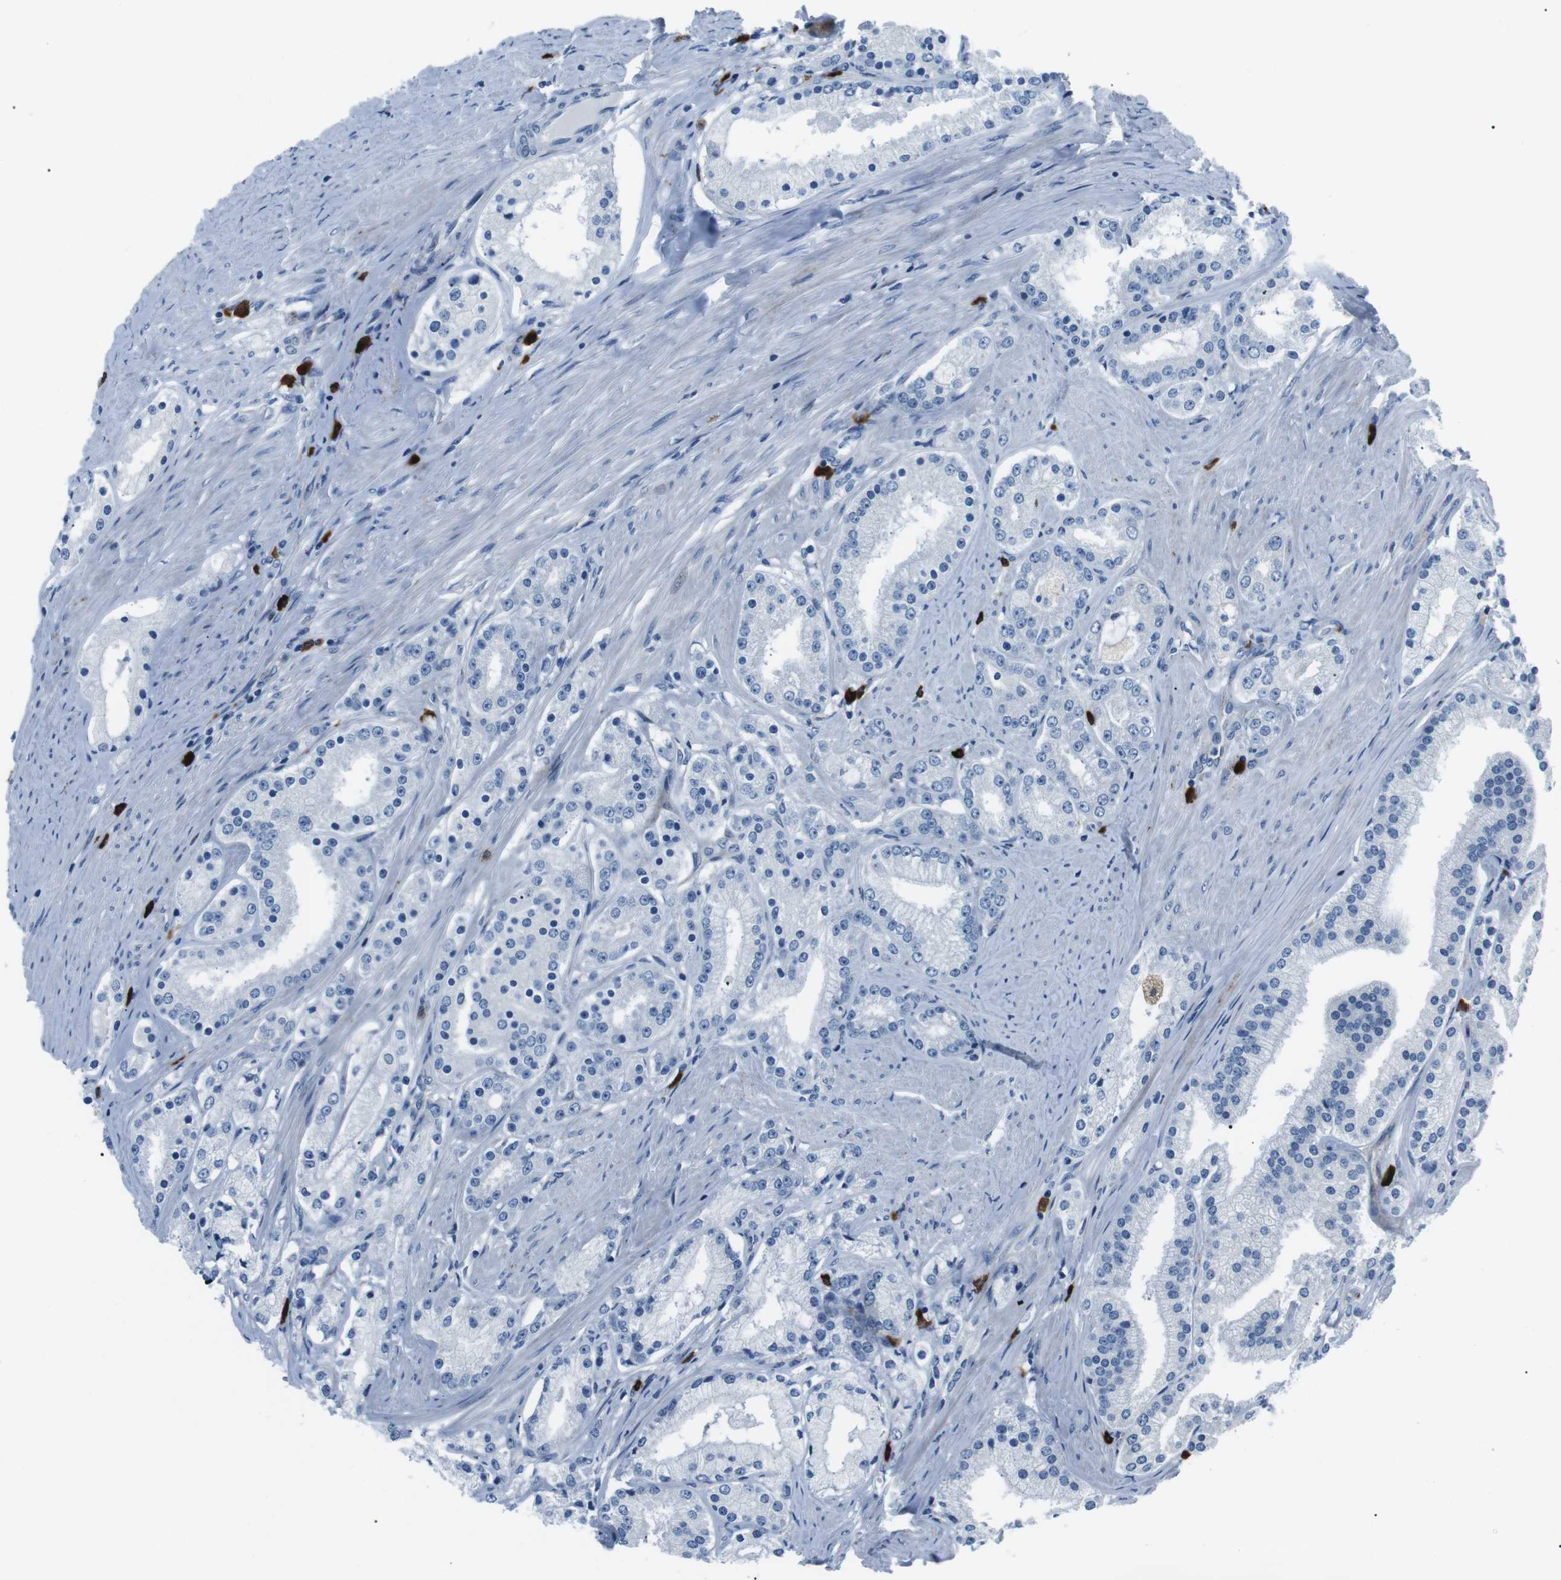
{"staining": {"intensity": "negative", "quantity": "none", "location": "none"}, "tissue": "prostate cancer", "cell_type": "Tumor cells", "image_type": "cancer", "snomed": [{"axis": "morphology", "description": "Adenocarcinoma, Low grade"}, {"axis": "topography", "description": "Prostate"}], "caption": "The histopathology image exhibits no staining of tumor cells in prostate cancer.", "gene": "CSF2RA", "patient": {"sex": "male", "age": 63}}